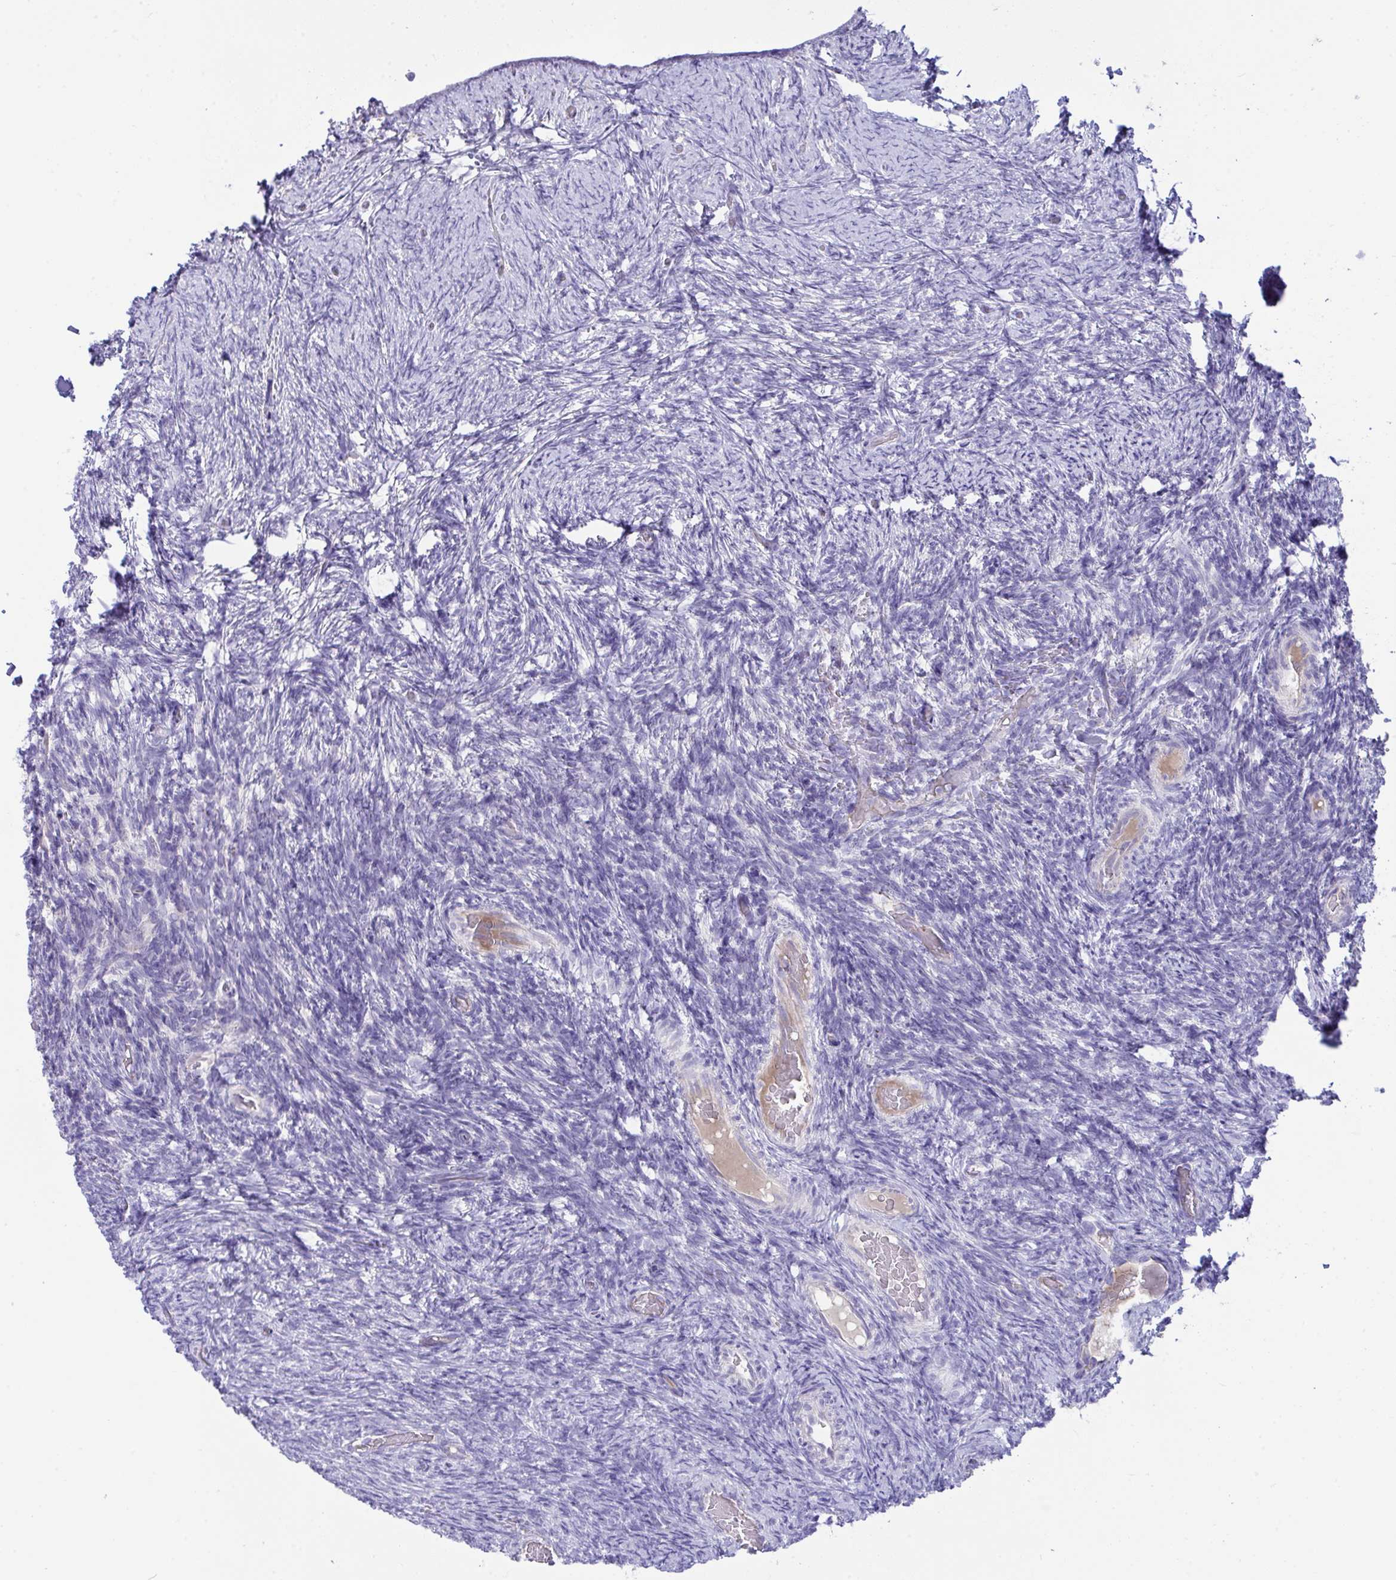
{"staining": {"intensity": "negative", "quantity": "none", "location": "none"}, "tissue": "ovary", "cell_type": "Ovarian stroma cells", "image_type": "normal", "snomed": [{"axis": "morphology", "description": "Normal tissue, NOS"}, {"axis": "topography", "description": "Ovary"}], "caption": "IHC photomicrograph of unremarkable ovary: human ovary stained with DAB (3,3'-diaminobenzidine) shows no significant protein staining in ovarian stroma cells.", "gene": "PLA2G12B", "patient": {"sex": "female", "age": 34}}